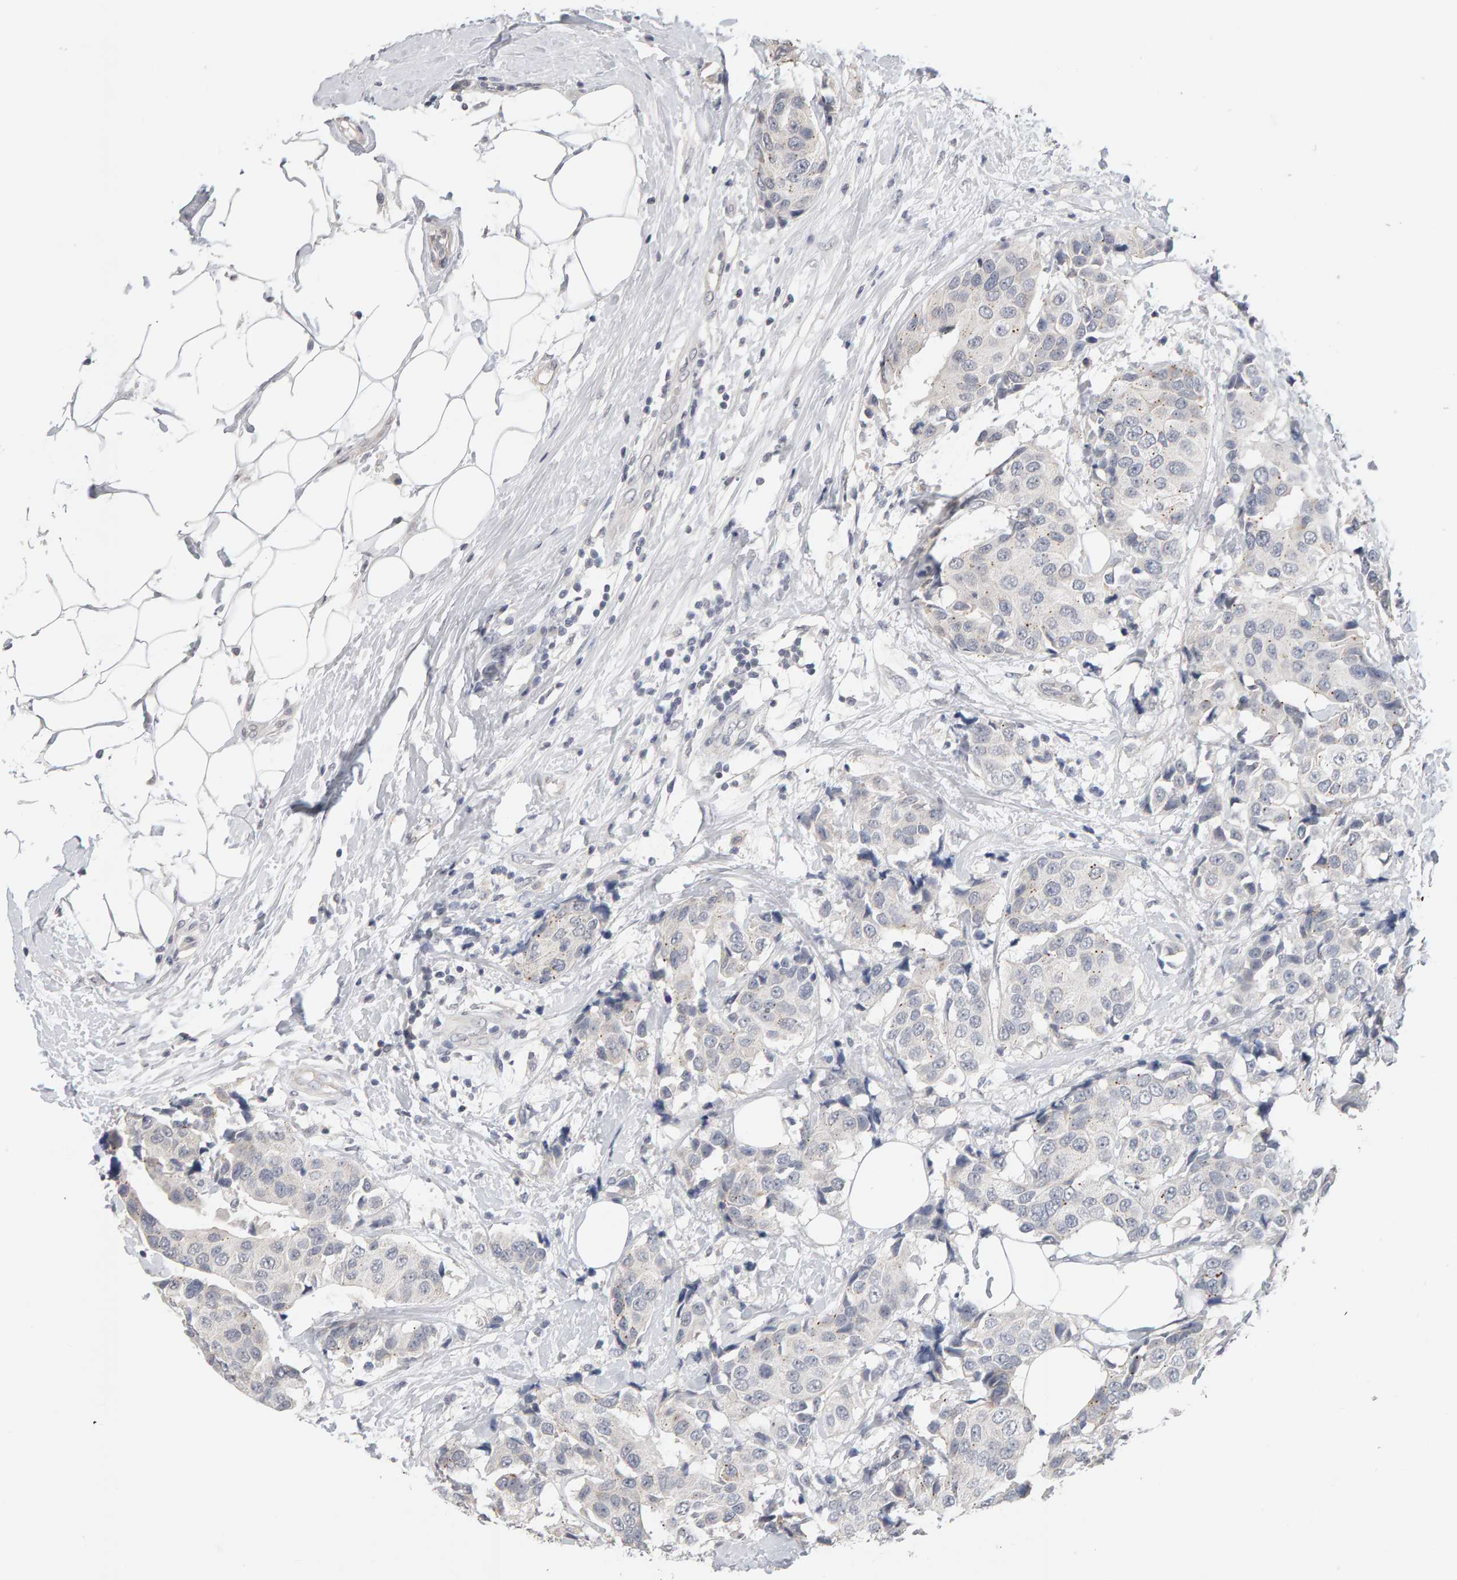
{"staining": {"intensity": "negative", "quantity": "none", "location": "none"}, "tissue": "breast cancer", "cell_type": "Tumor cells", "image_type": "cancer", "snomed": [{"axis": "morphology", "description": "Normal tissue, NOS"}, {"axis": "morphology", "description": "Duct carcinoma"}, {"axis": "topography", "description": "Breast"}], "caption": "DAB (3,3'-diaminobenzidine) immunohistochemical staining of breast cancer (invasive ductal carcinoma) demonstrates no significant staining in tumor cells.", "gene": "HNF4A", "patient": {"sex": "female", "age": 39}}